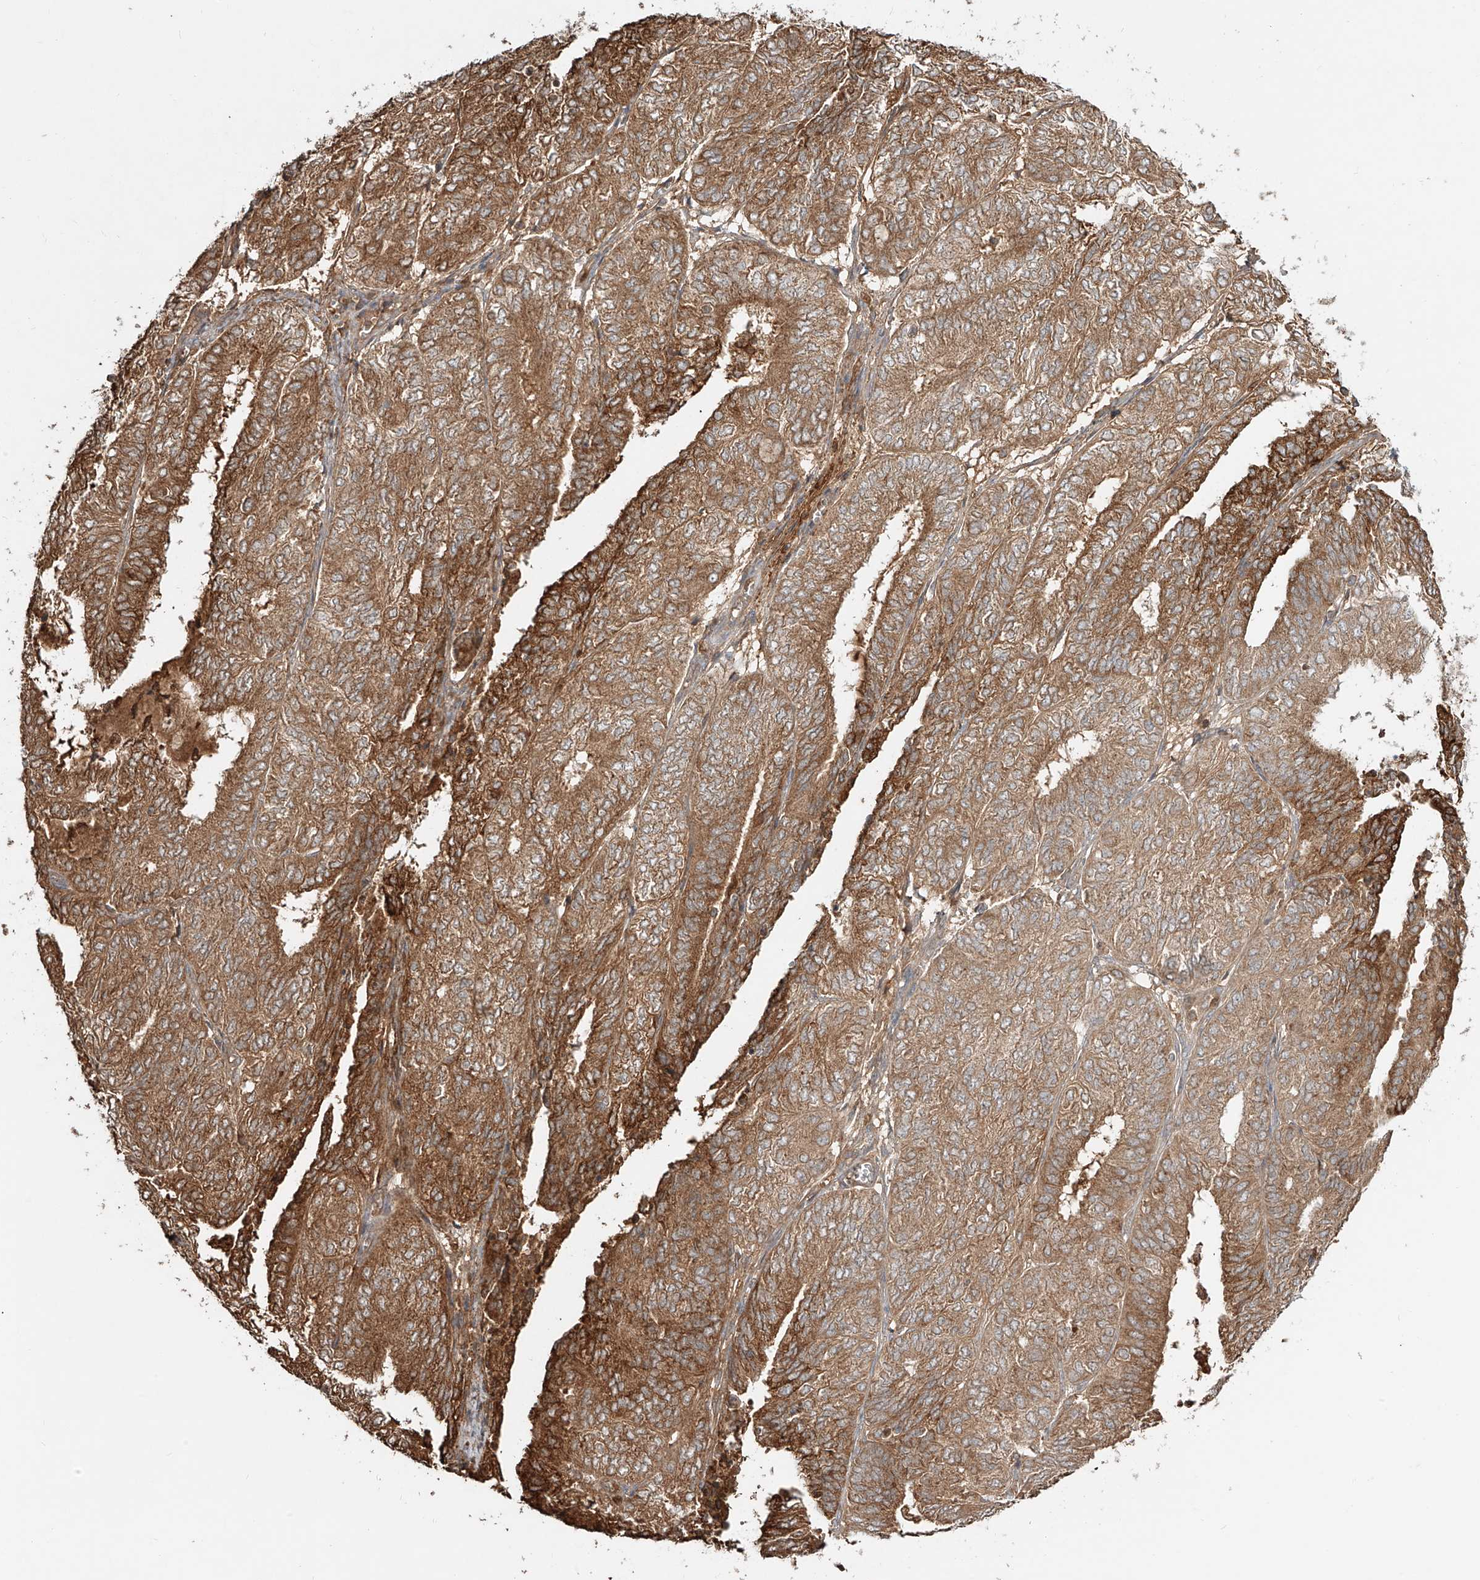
{"staining": {"intensity": "moderate", "quantity": ">75%", "location": "cytoplasmic/membranous"}, "tissue": "endometrial cancer", "cell_type": "Tumor cells", "image_type": "cancer", "snomed": [{"axis": "morphology", "description": "Adenocarcinoma, NOS"}, {"axis": "topography", "description": "Uterus"}], "caption": "Immunohistochemistry image of neoplastic tissue: human endometrial adenocarcinoma stained using immunohistochemistry shows medium levels of moderate protein expression localized specifically in the cytoplasmic/membranous of tumor cells, appearing as a cytoplasmic/membranous brown color.", "gene": "ERO1A", "patient": {"sex": "female", "age": 60}}